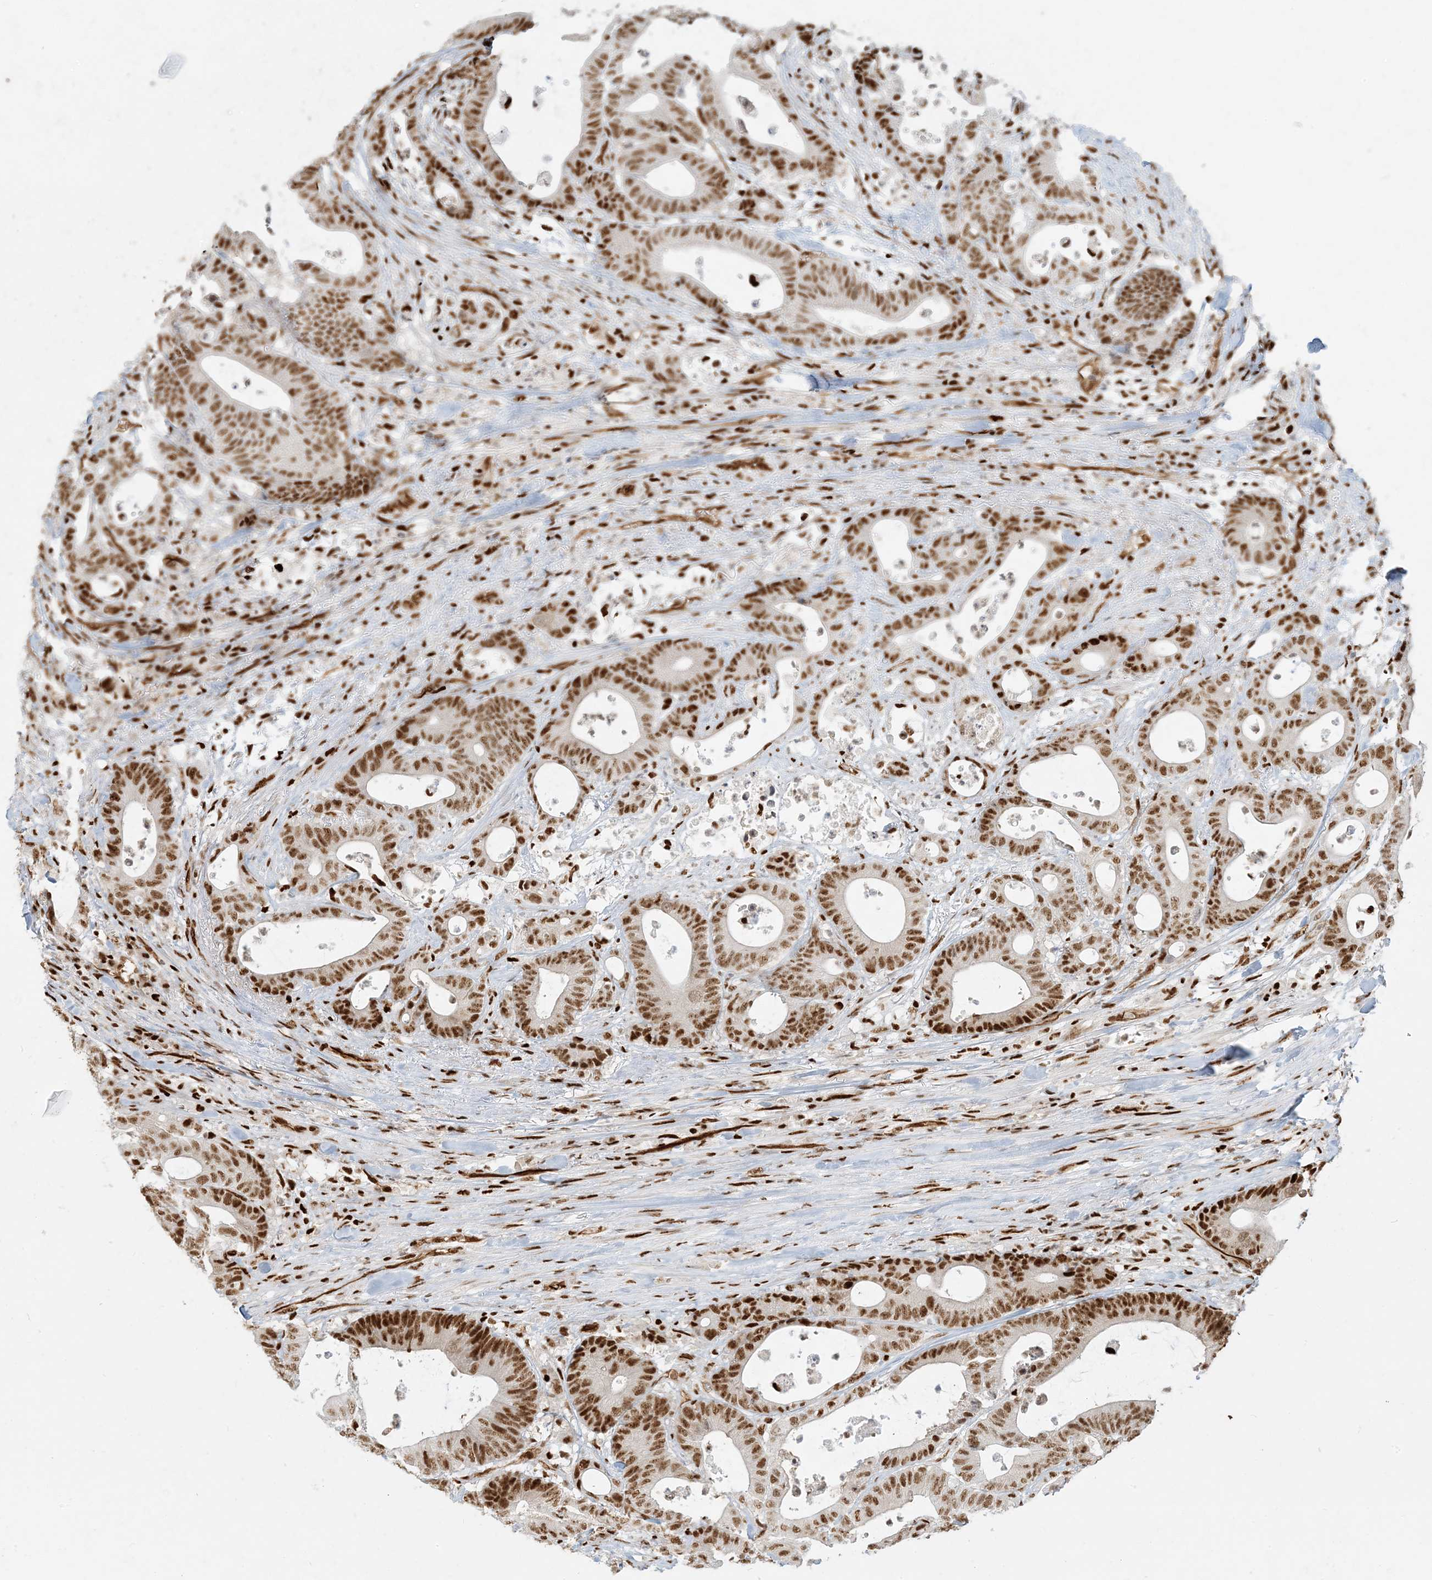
{"staining": {"intensity": "strong", "quantity": ">75%", "location": "nuclear"}, "tissue": "colorectal cancer", "cell_type": "Tumor cells", "image_type": "cancer", "snomed": [{"axis": "morphology", "description": "Adenocarcinoma, NOS"}, {"axis": "topography", "description": "Colon"}], "caption": "The image shows staining of colorectal adenocarcinoma, revealing strong nuclear protein positivity (brown color) within tumor cells.", "gene": "CKS2", "patient": {"sex": "female", "age": 84}}